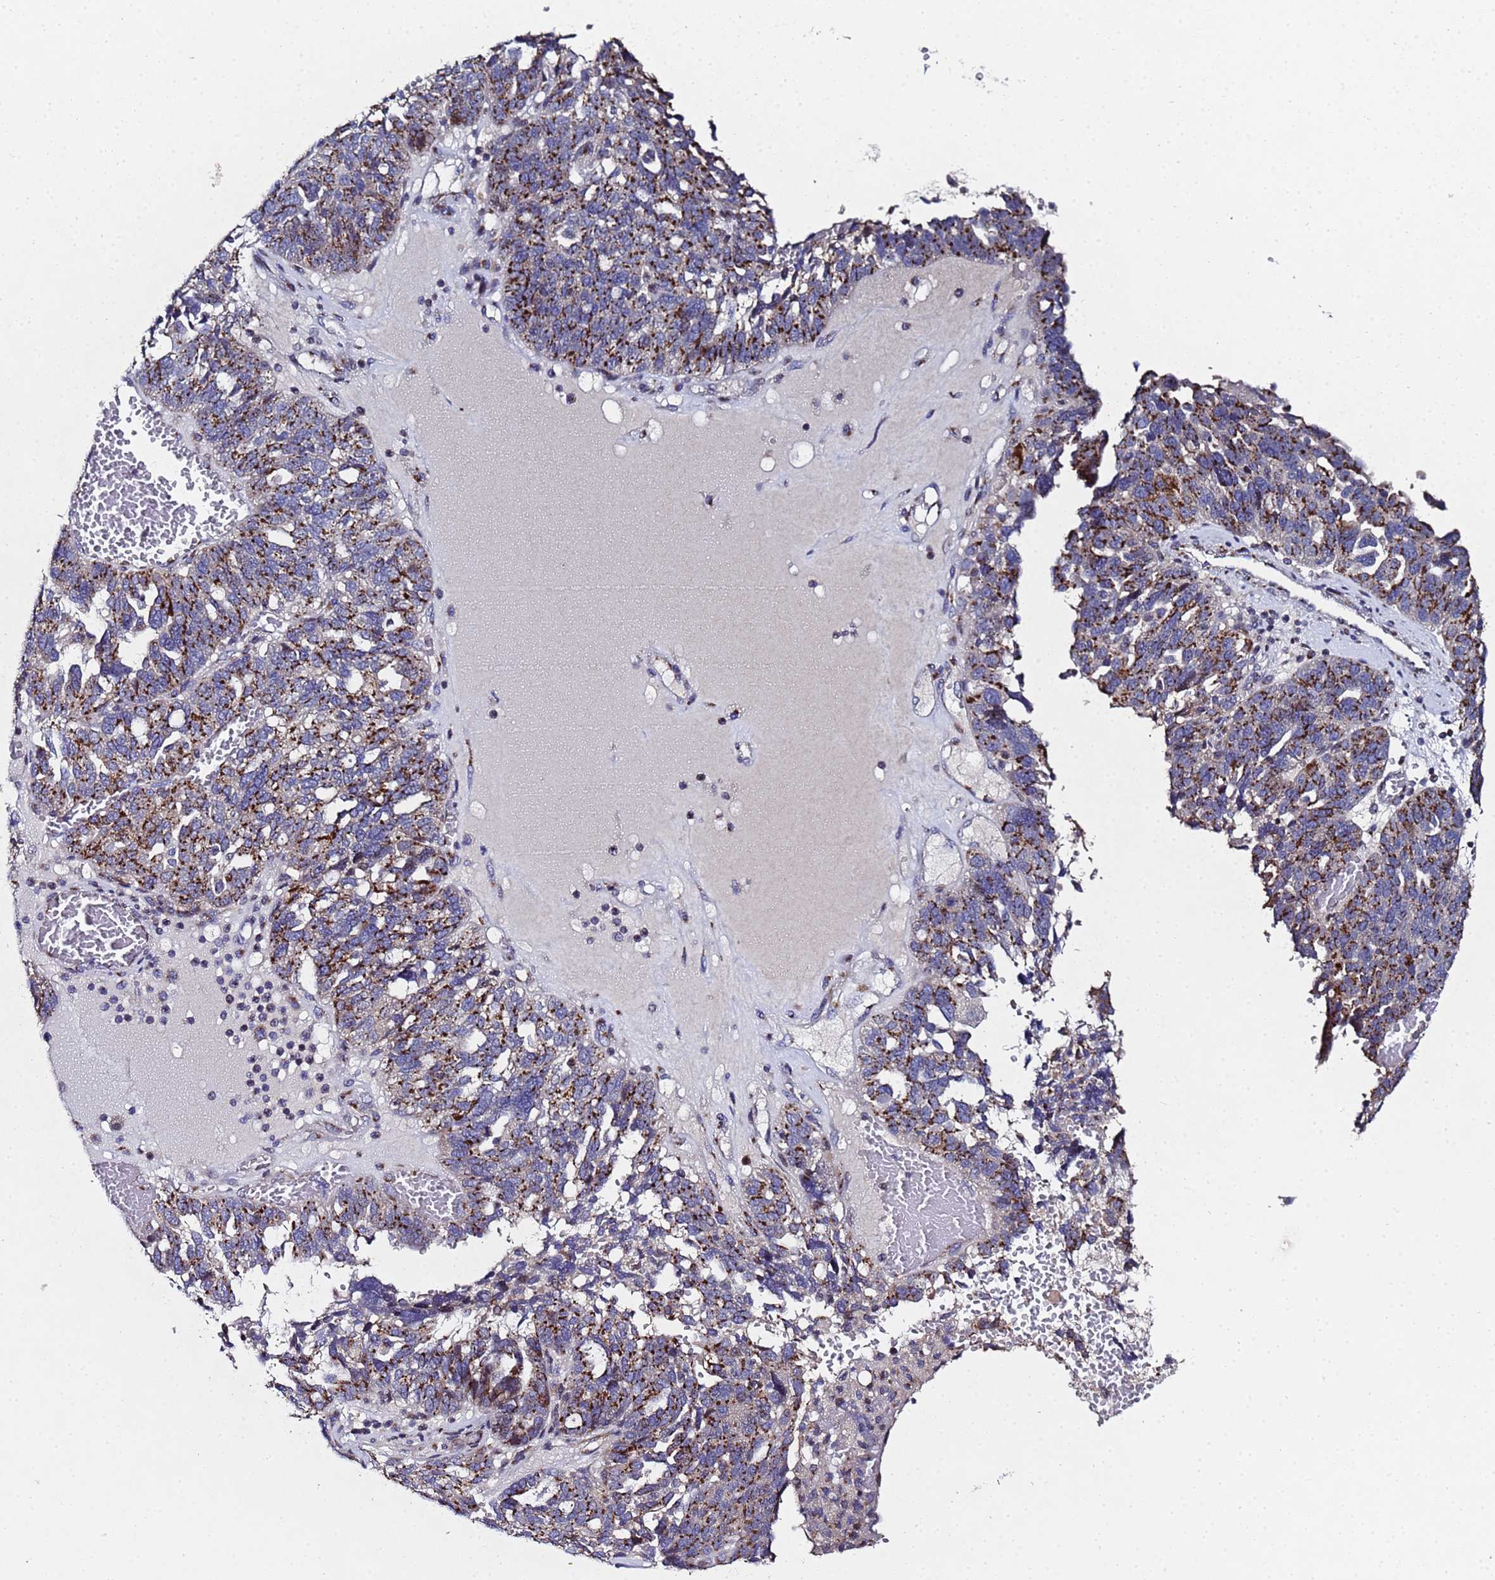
{"staining": {"intensity": "strong", "quantity": "25%-75%", "location": "cytoplasmic/membranous"}, "tissue": "ovarian cancer", "cell_type": "Tumor cells", "image_type": "cancer", "snomed": [{"axis": "morphology", "description": "Cystadenocarcinoma, serous, NOS"}, {"axis": "topography", "description": "Ovary"}], "caption": "Immunohistochemical staining of serous cystadenocarcinoma (ovarian) reveals high levels of strong cytoplasmic/membranous protein expression in about 25%-75% of tumor cells. Immunohistochemistry stains the protein in brown and the nuclei are stained blue.", "gene": "NSUN6", "patient": {"sex": "female", "age": 59}}